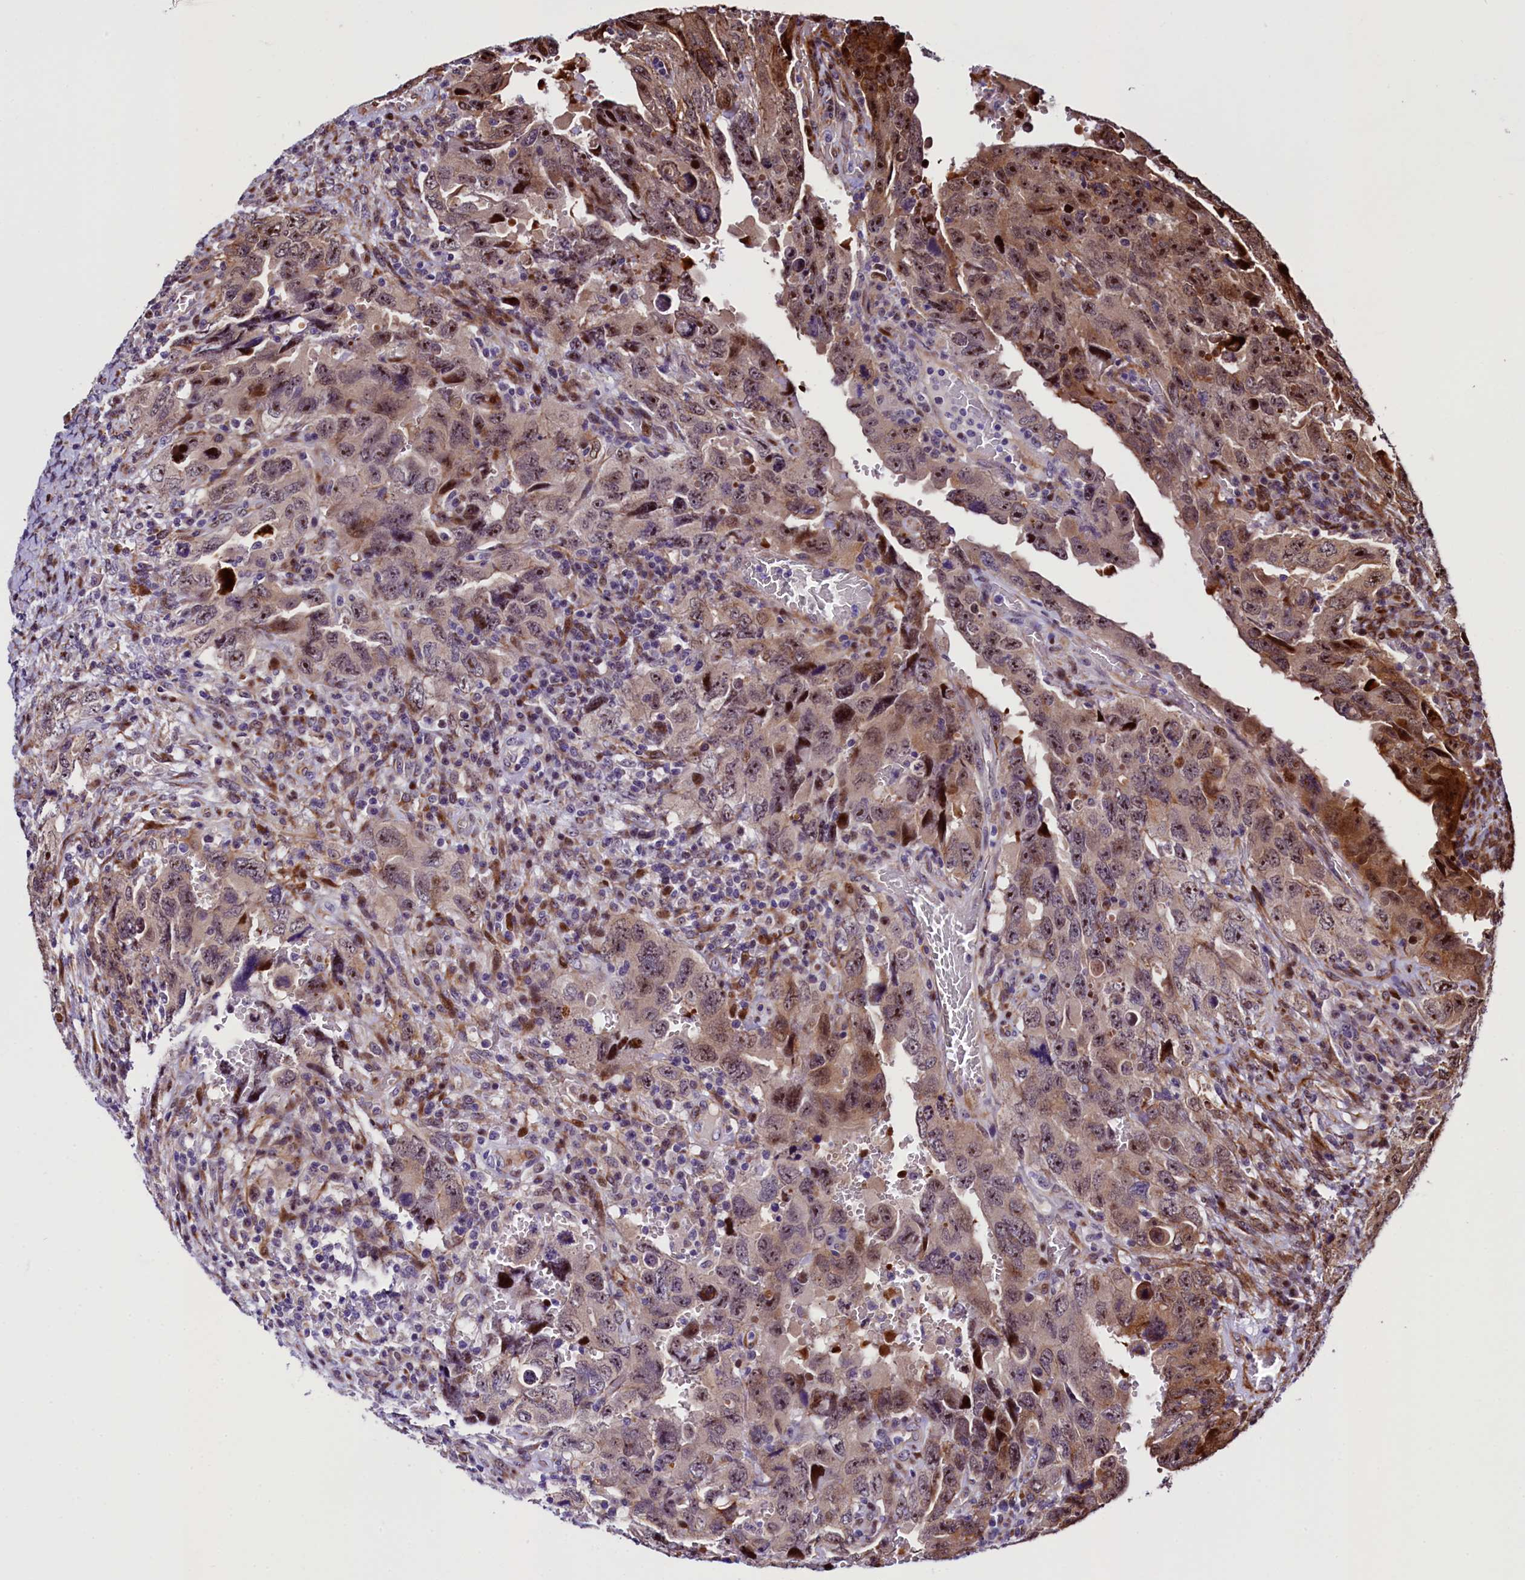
{"staining": {"intensity": "moderate", "quantity": ">75%", "location": "cytoplasmic/membranous,nuclear"}, "tissue": "testis cancer", "cell_type": "Tumor cells", "image_type": "cancer", "snomed": [{"axis": "morphology", "description": "Carcinoma, Embryonal, NOS"}, {"axis": "topography", "description": "Testis"}], "caption": "This photomicrograph displays testis embryonal carcinoma stained with immunohistochemistry to label a protein in brown. The cytoplasmic/membranous and nuclear of tumor cells show moderate positivity for the protein. Nuclei are counter-stained blue.", "gene": "TRMT112", "patient": {"sex": "male", "age": 26}}